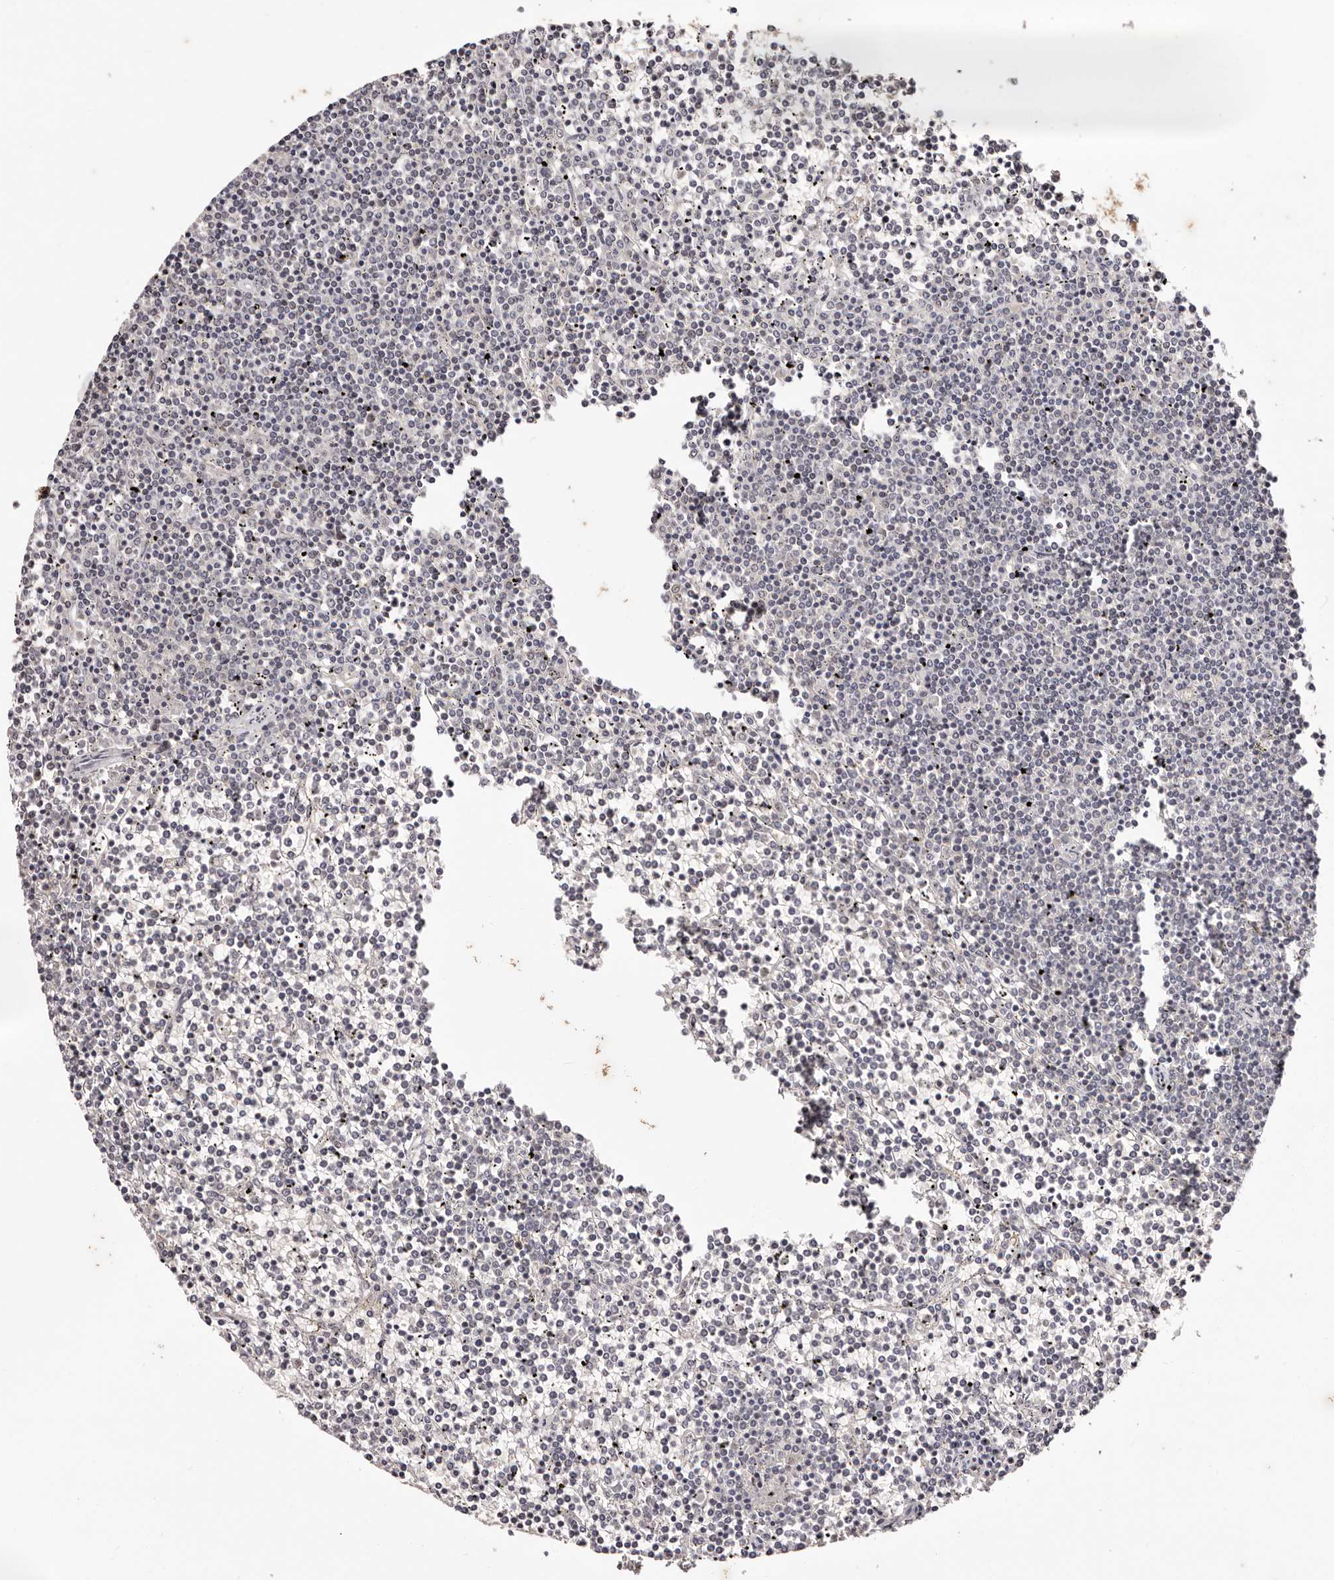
{"staining": {"intensity": "negative", "quantity": "none", "location": "none"}, "tissue": "lymphoma", "cell_type": "Tumor cells", "image_type": "cancer", "snomed": [{"axis": "morphology", "description": "Malignant lymphoma, non-Hodgkin's type, Low grade"}, {"axis": "topography", "description": "Spleen"}], "caption": "Immunohistochemical staining of malignant lymphoma, non-Hodgkin's type (low-grade) shows no significant expression in tumor cells.", "gene": "TYW3", "patient": {"sex": "female", "age": 19}}